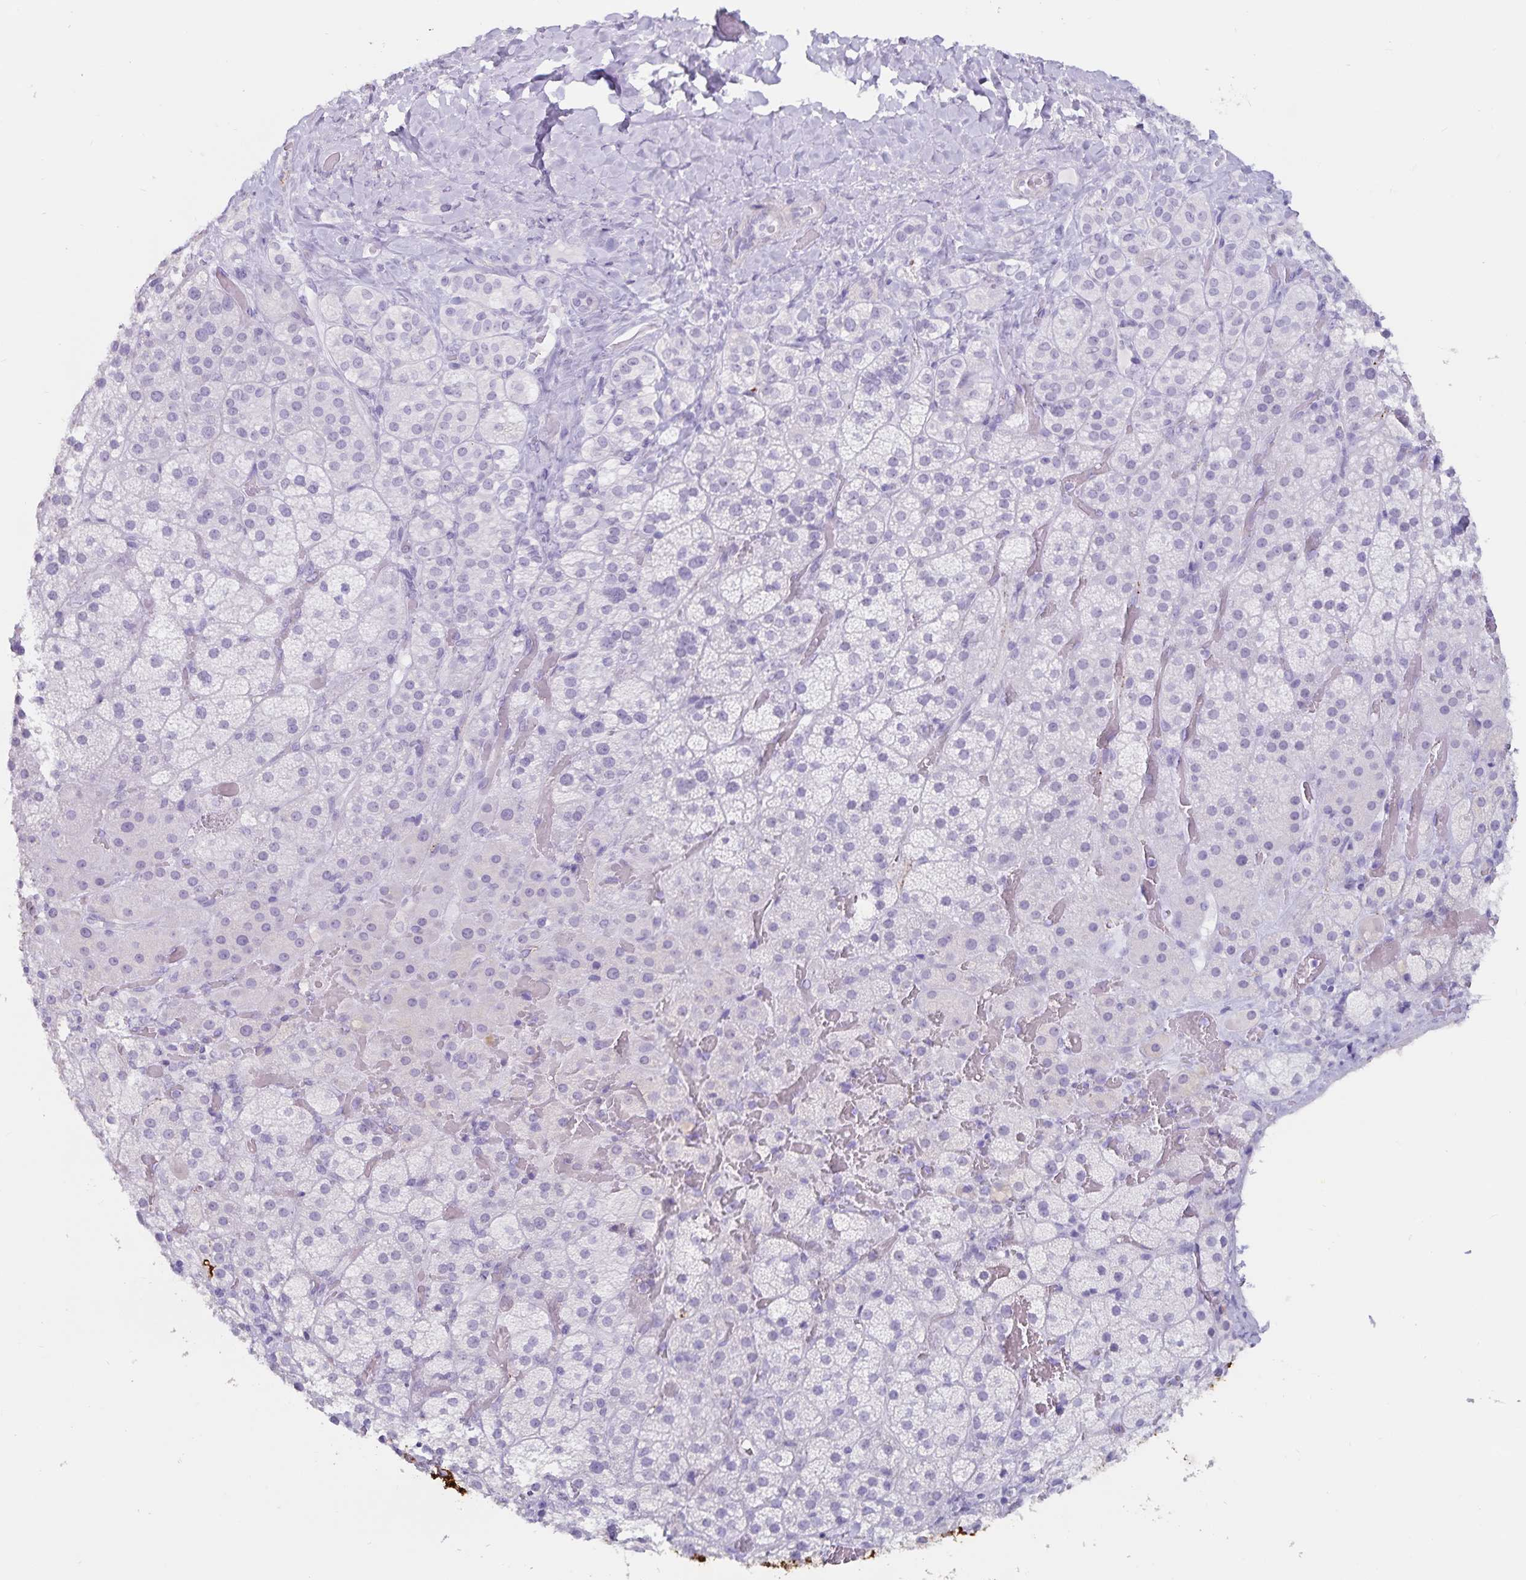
{"staining": {"intensity": "moderate", "quantity": "25%-75%", "location": "cytoplasmic/membranous"}, "tissue": "adrenal gland", "cell_type": "Glandular cells", "image_type": "normal", "snomed": [{"axis": "morphology", "description": "Normal tissue, NOS"}, {"axis": "topography", "description": "Adrenal gland"}], "caption": "A high-resolution micrograph shows immunohistochemistry staining of normal adrenal gland, which exhibits moderate cytoplasmic/membranous positivity in about 25%-75% of glandular cells.", "gene": "GPR137", "patient": {"sex": "male", "age": 57}}